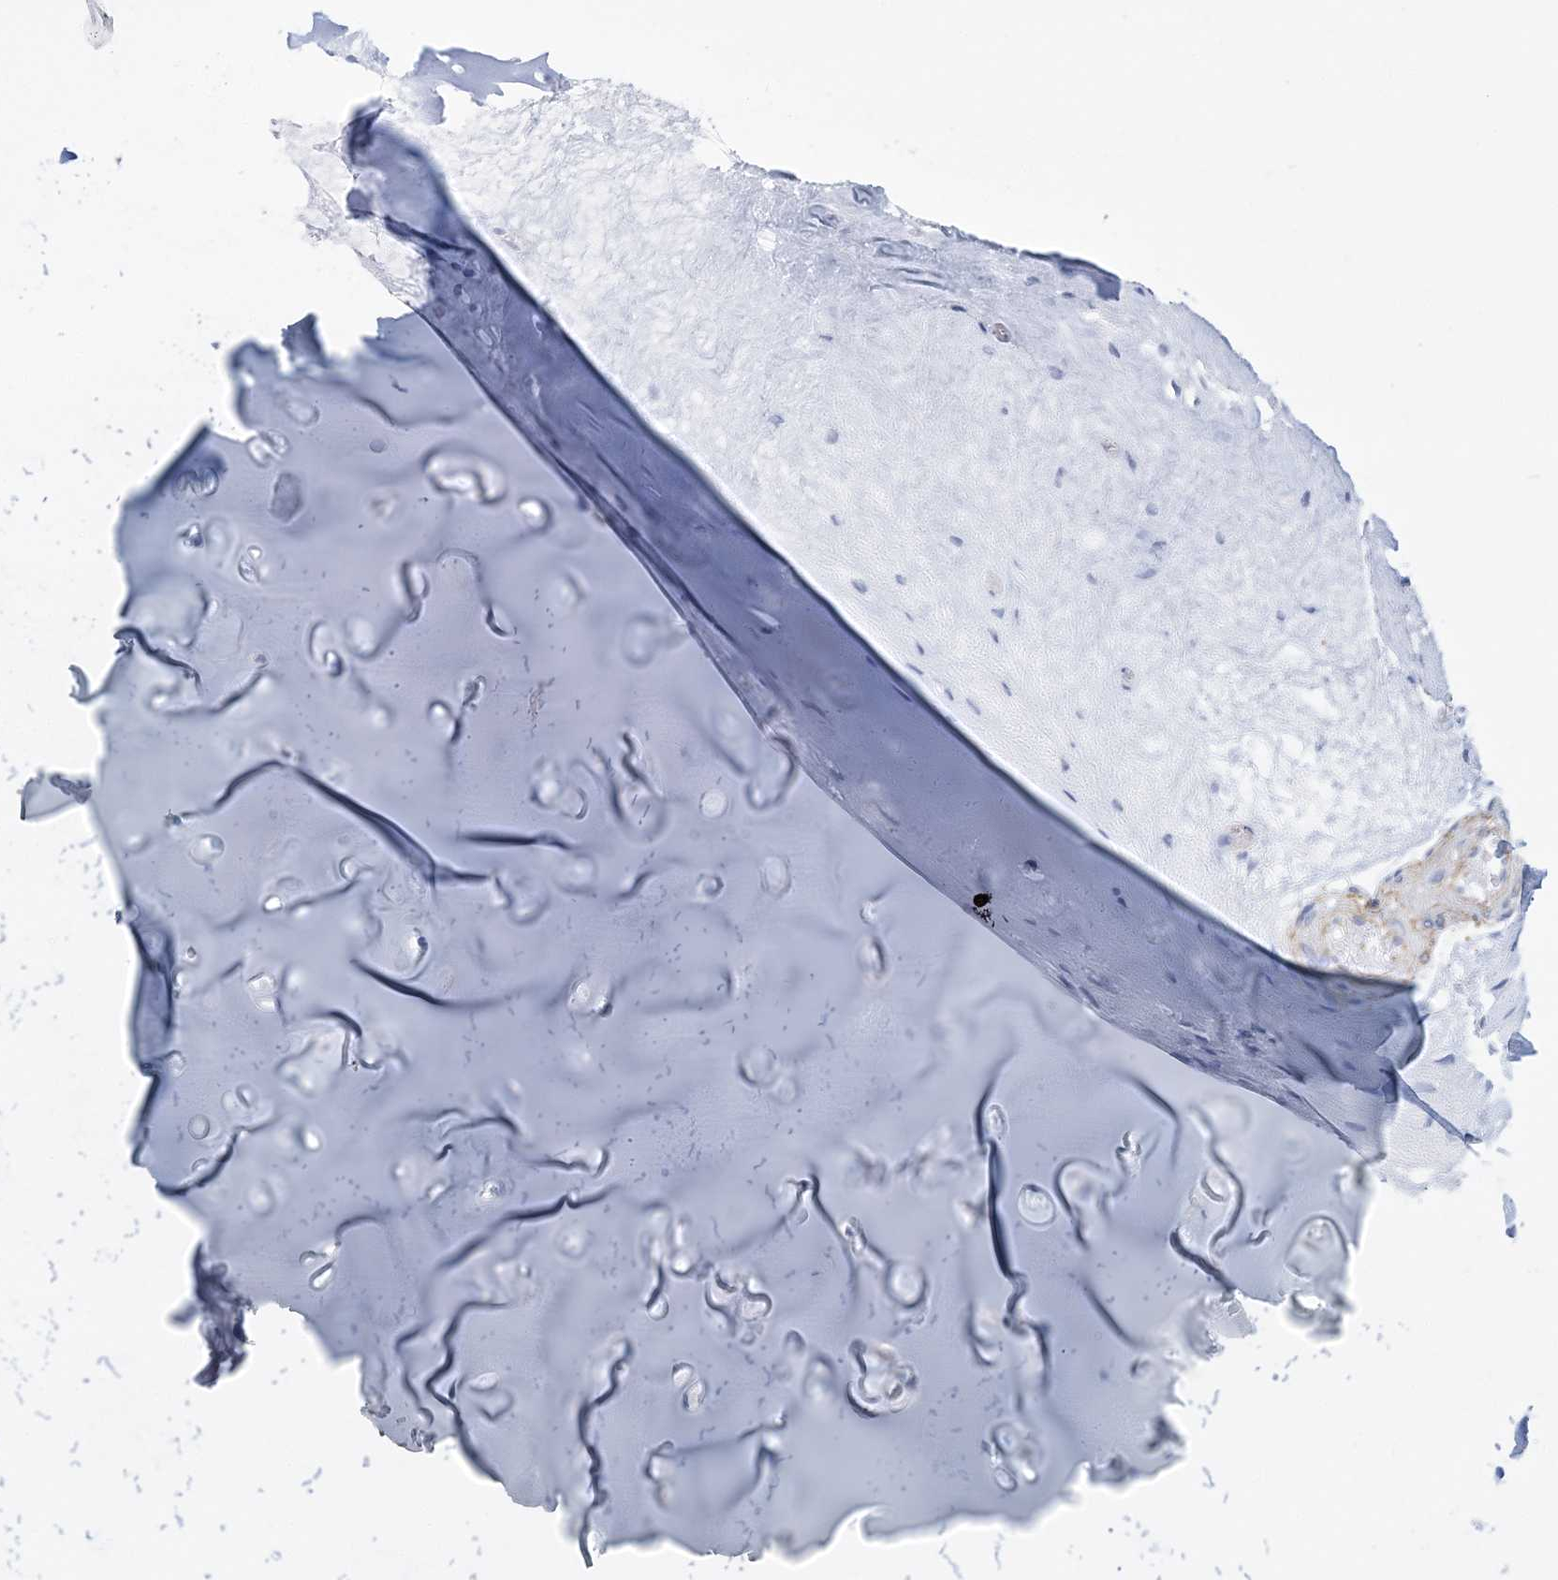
{"staining": {"intensity": "negative", "quantity": "none", "location": "none"}, "tissue": "adipose tissue", "cell_type": "Adipocytes", "image_type": "normal", "snomed": [{"axis": "morphology", "description": "Normal tissue, NOS"}, {"axis": "morphology", "description": "Basal cell carcinoma"}, {"axis": "topography", "description": "Cartilage tissue"}, {"axis": "topography", "description": "Nasopharynx"}, {"axis": "topography", "description": "Oral tissue"}], "caption": "Adipocytes show no significant staining in normal adipose tissue.", "gene": "C11orf21", "patient": {"sex": "female", "age": 77}}